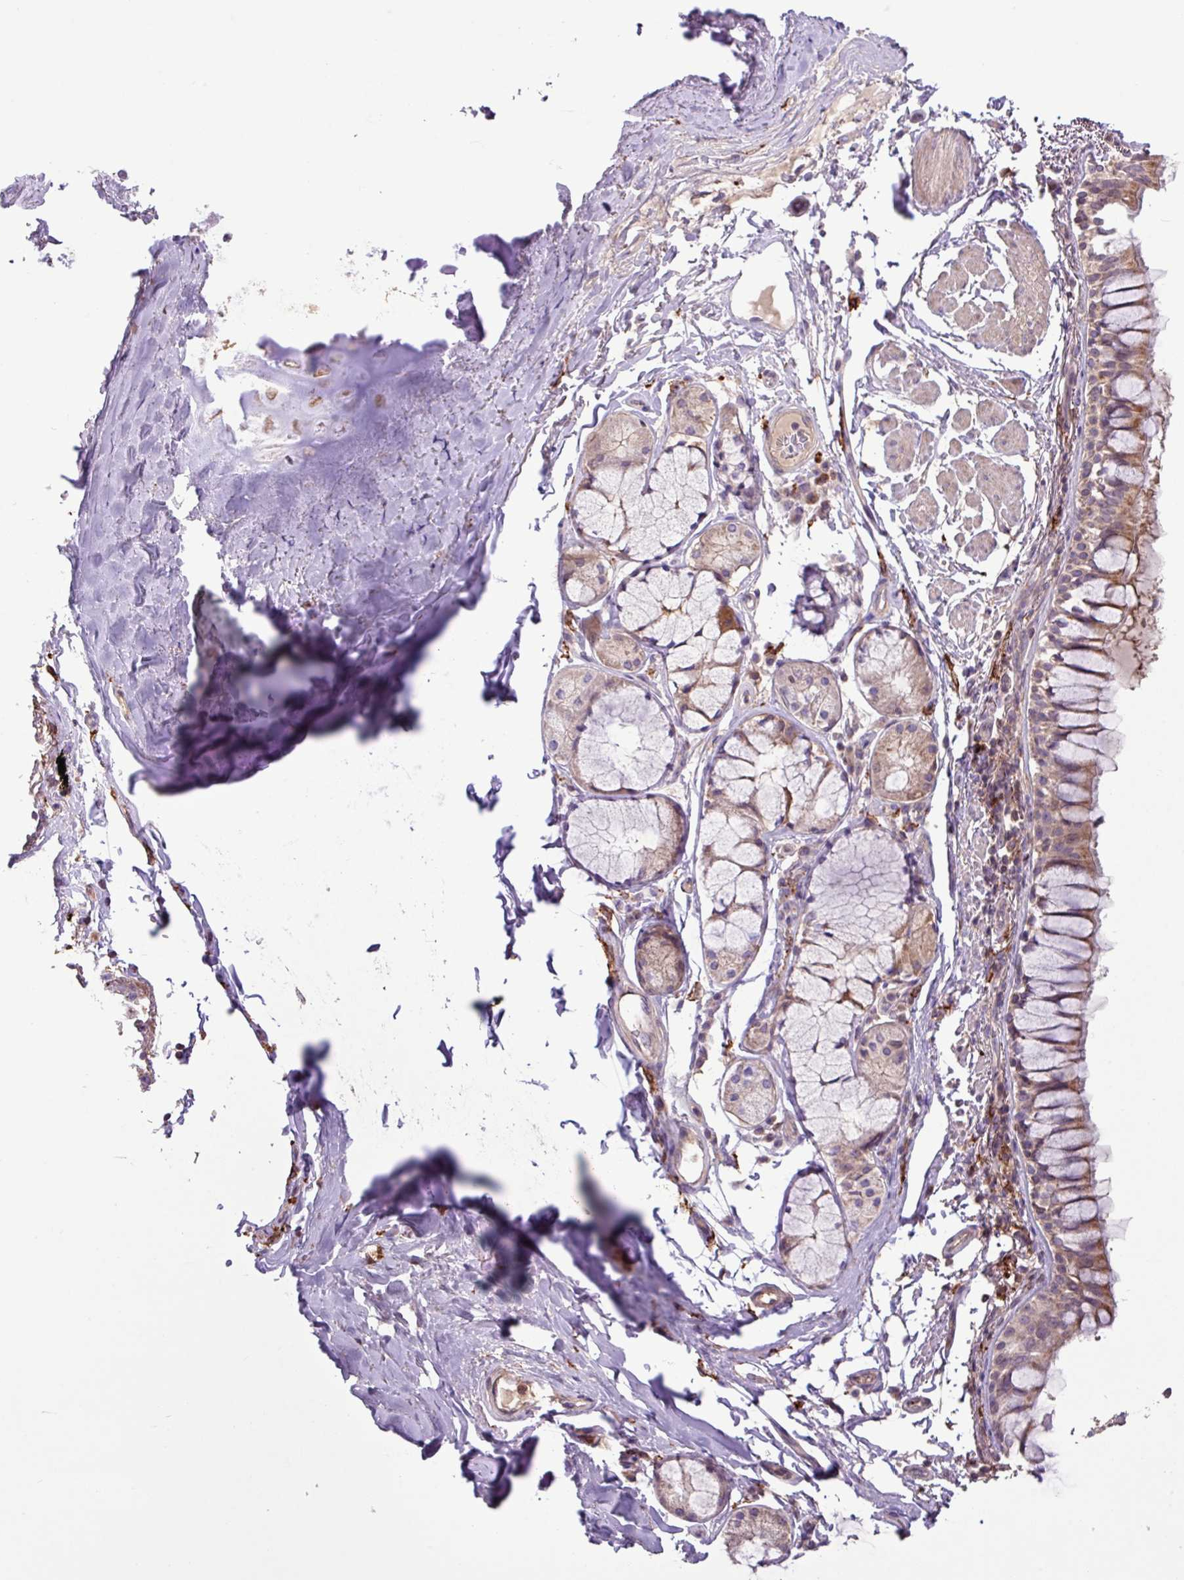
{"staining": {"intensity": "moderate", "quantity": ">75%", "location": "cytoplasmic/membranous"}, "tissue": "bronchus", "cell_type": "Respiratory epithelial cells", "image_type": "normal", "snomed": [{"axis": "morphology", "description": "Normal tissue, NOS"}, {"axis": "topography", "description": "Bronchus"}], "caption": "Immunohistochemical staining of unremarkable human bronchus exhibits >75% levels of moderate cytoplasmic/membranous protein positivity in approximately >75% of respiratory epithelial cells.", "gene": "ARHGEF25", "patient": {"sex": "male", "age": 70}}